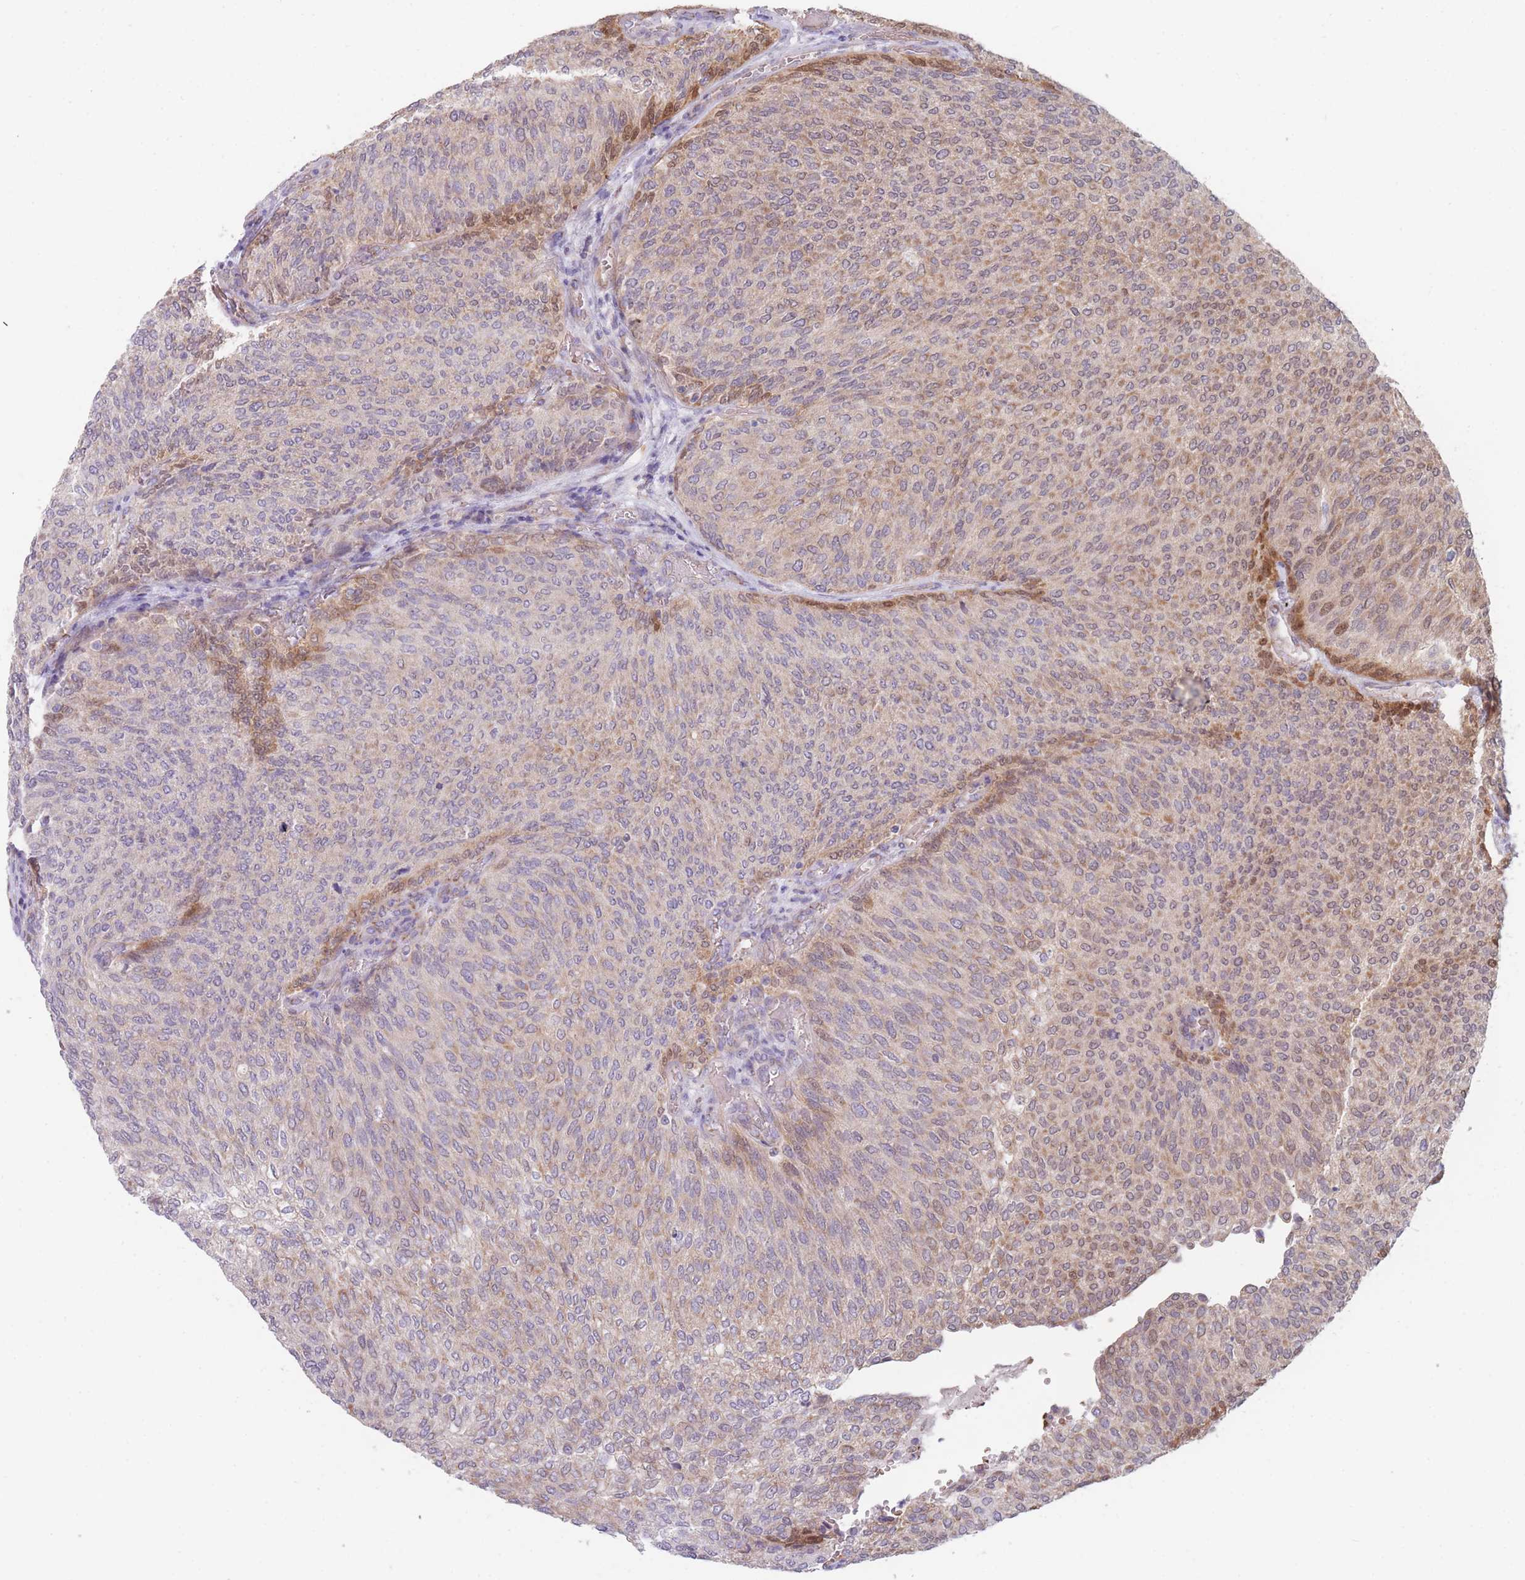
{"staining": {"intensity": "moderate", "quantity": "<25%", "location": "cytoplasmic/membranous"}, "tissue": "urothelial cancer", "cell_type": "Tumor cells", "image_type": "cancer", "snomed": [{"axis": "morphology", "description": "Urothelial carcinoma, Low grade"}, {"axis": "topography", "description": "Urinary bladder"}], "caption": "Urothelial carcinoma (low-grade) was stained to show a protein in brown. There is low levels of moderate cytoplasmic/membranous staining in about <25% of tumor cells. (IHC, brightfield microscopy, high magnification).", "gene": "SMPD4", "patient": {"sex": "female", "age": 79}}